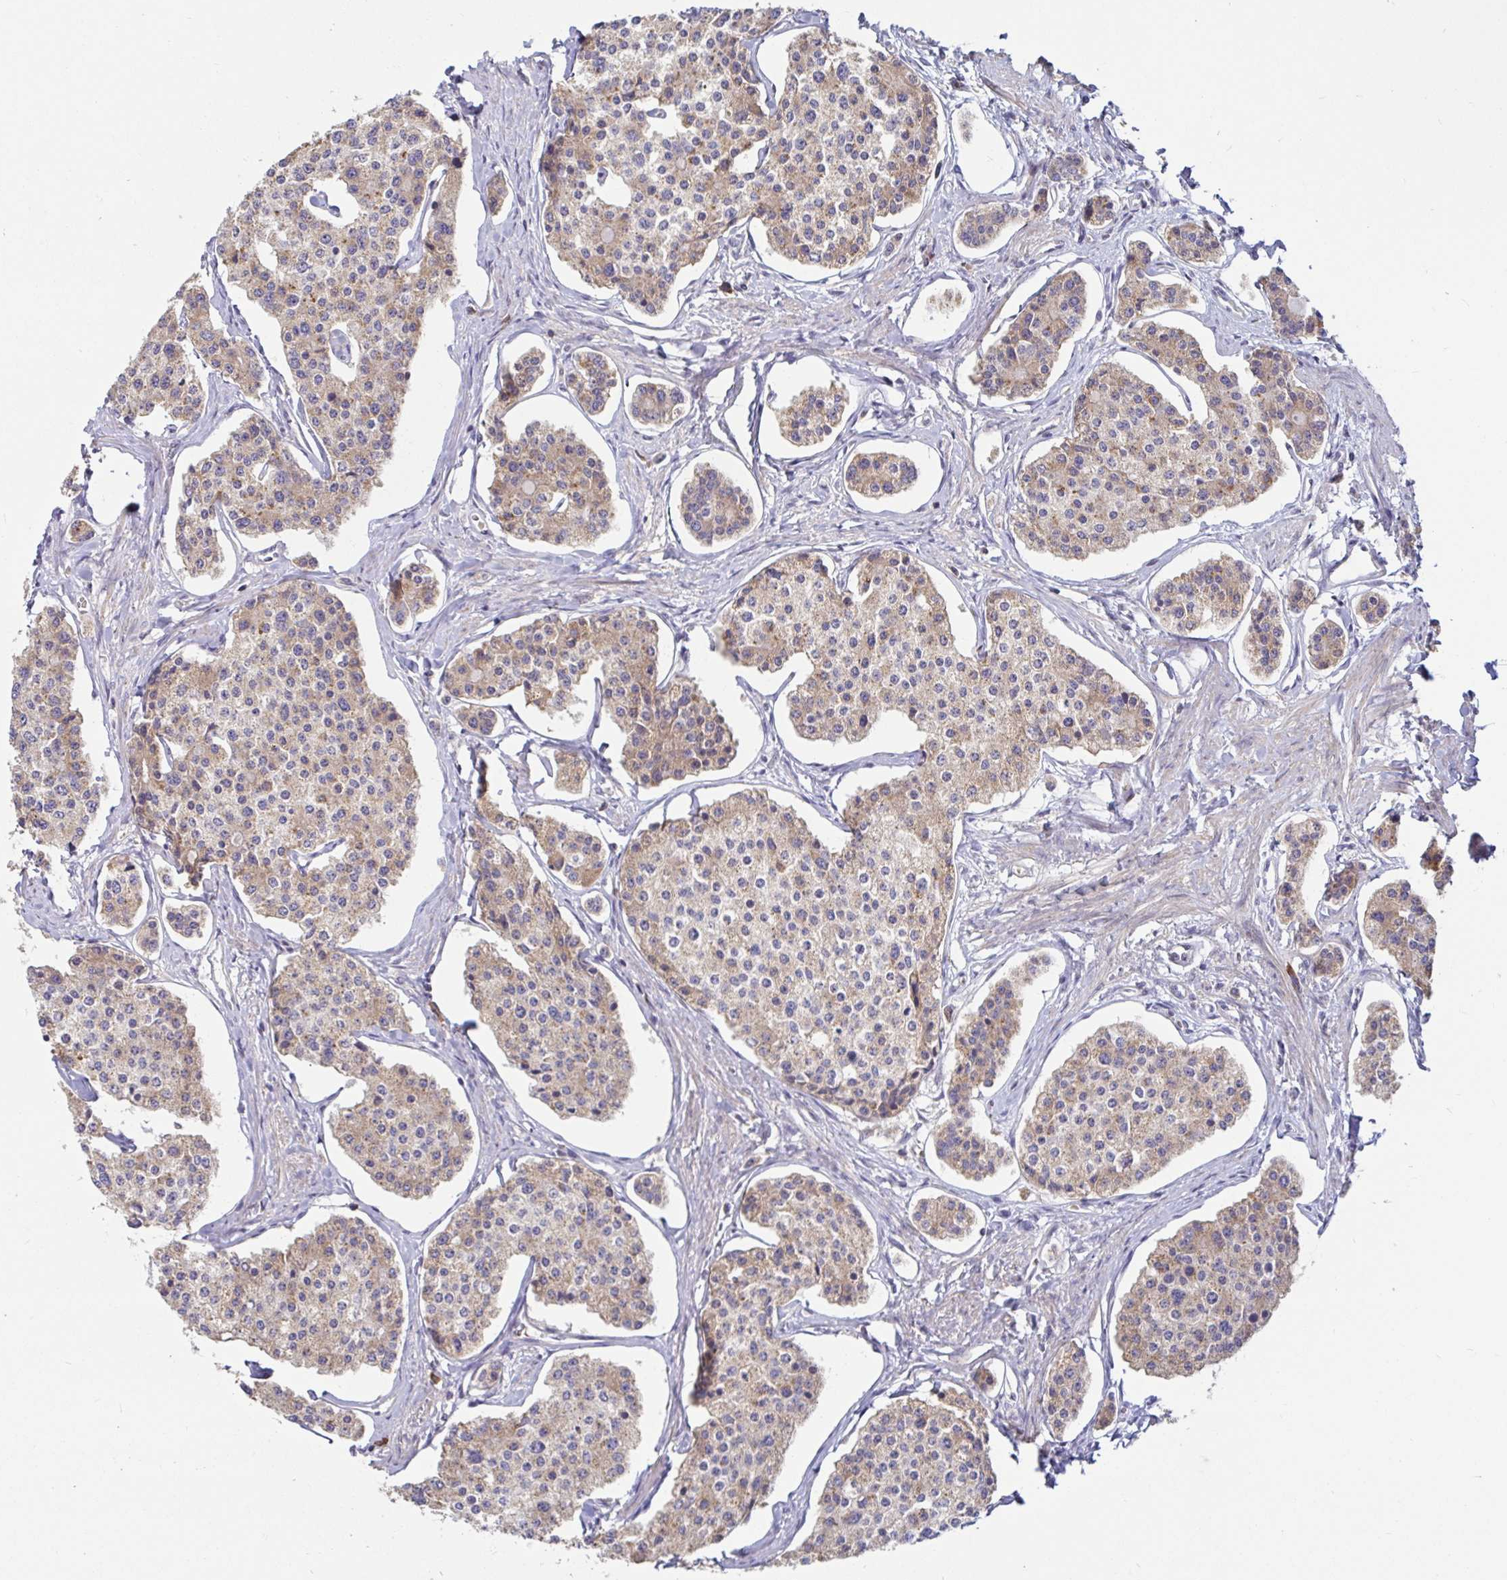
{"staining": {"intensity": "weak", "quantity": ">75%", "location": "cytoplasmic/membranous"}, "tissue": "carcinoid", "cell_type": "Tumor cells", "image_type": "cancer", "snomed": [{"axis": "morphology", "description": "Carcinoid, malignant, NOS"}, {"axis": "topography", "description": "Small intestine"}], "caption": "Immunohistochemistry (IHC) image of neoplastic tissue: human carcinoid stained using immunohistochemistry (IHC) displays low levels of weak protein expression localized specifically in the cytoplasmic/membranous of tumor cells, appearing as a cytoplasmic/membranous brown color.", "gene": "LARP1", "patient": {"sex": "female", "age": 65}}